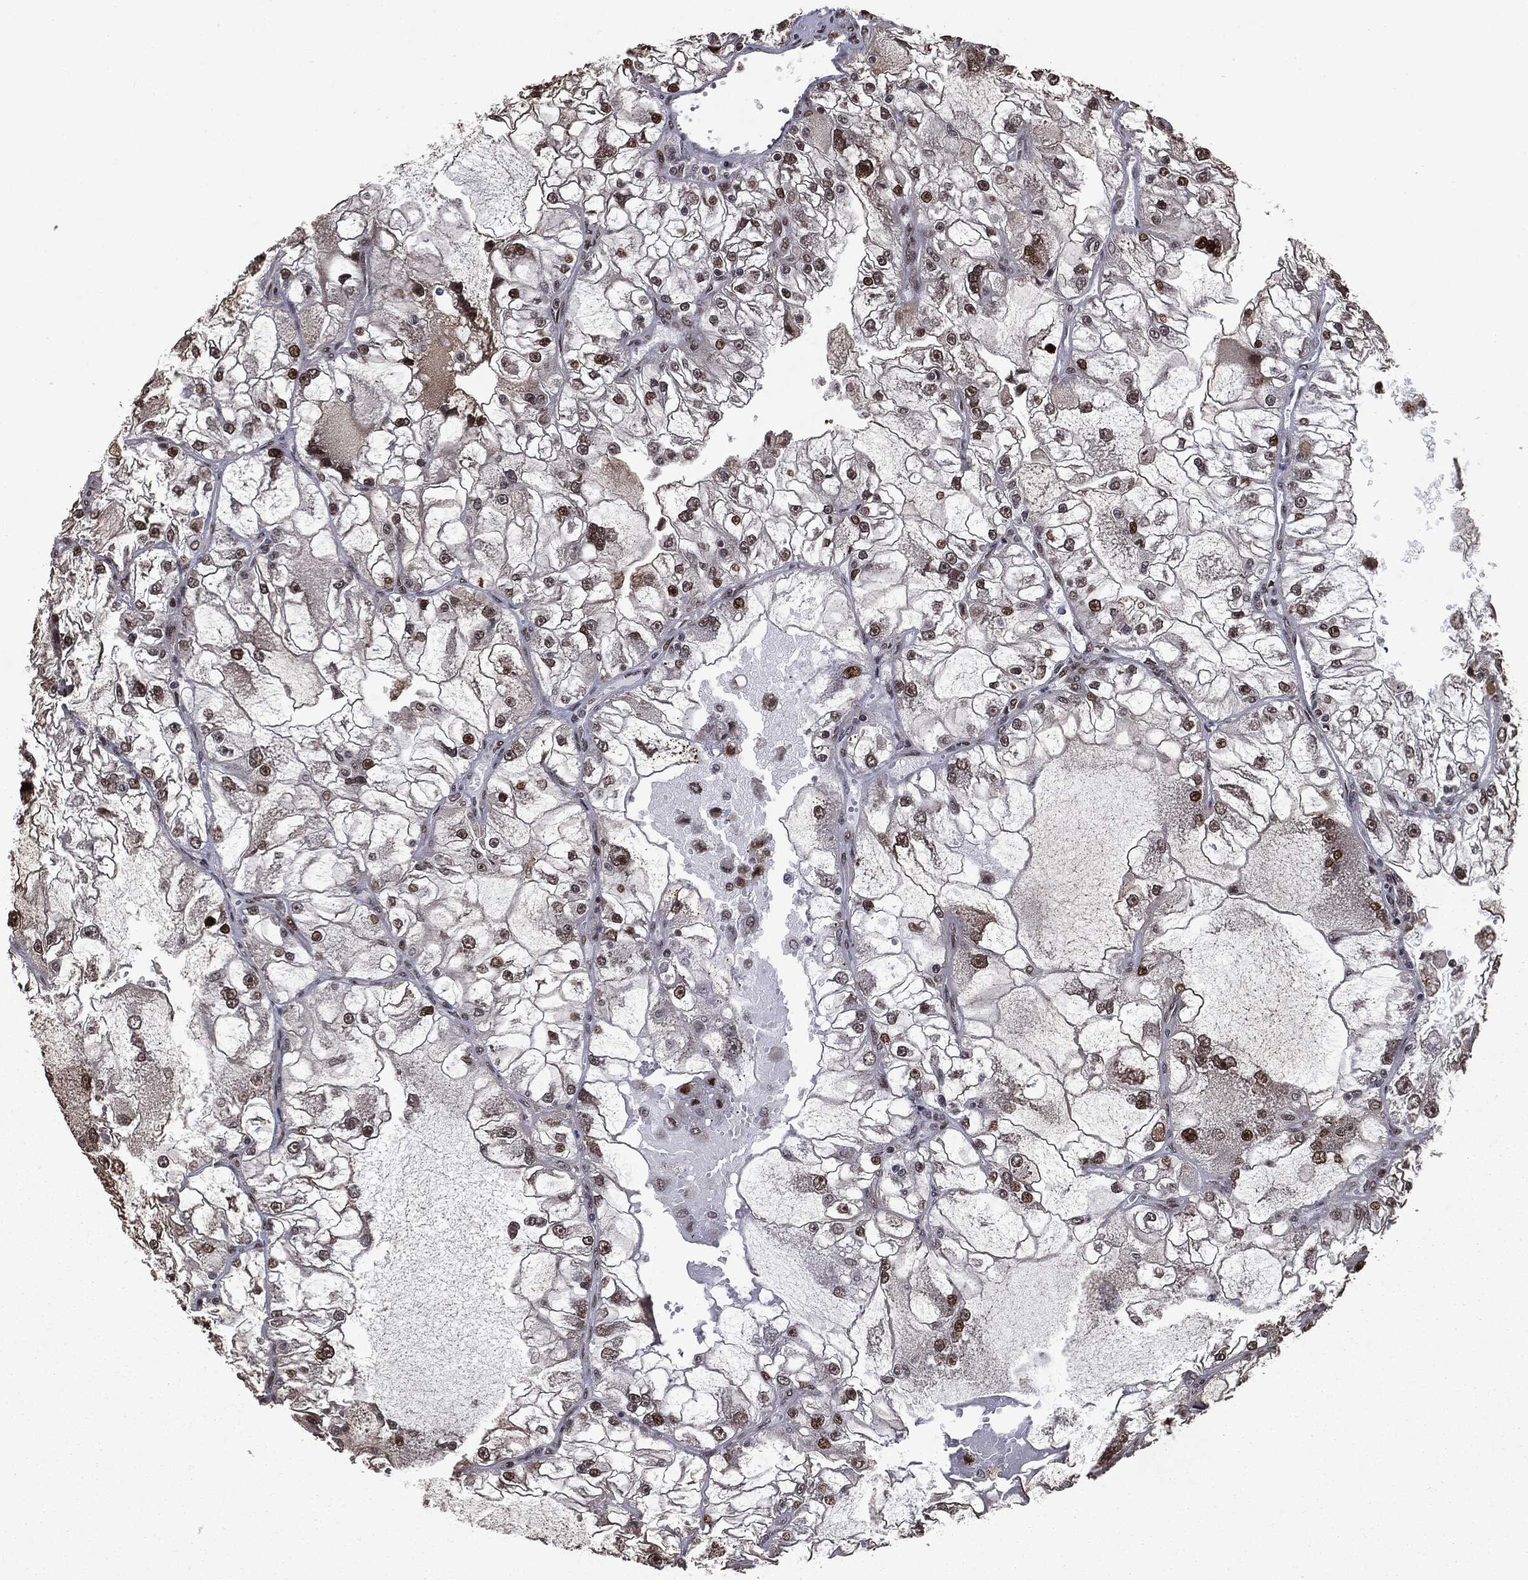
{"staining": {"intensity": "strong", "quantity": "25%-75%", "location": "nuclear"}, "tissue": "renal cancer", "cell_type": "Tumor cells", "image_type": "cancer", "snomed": [{"axis": "morphology", "description": "Adenocarcinoma, NOS"}, {"axis": "topography", "description": "Kidney"}], "caption": "Immunohistochemical staining of renal cancer exhibits high levels of strong nuclear staining in about 25%-75% of tumor cells.", "gene": "DVL2", "patient": {"sex": "female", "age": 72}}